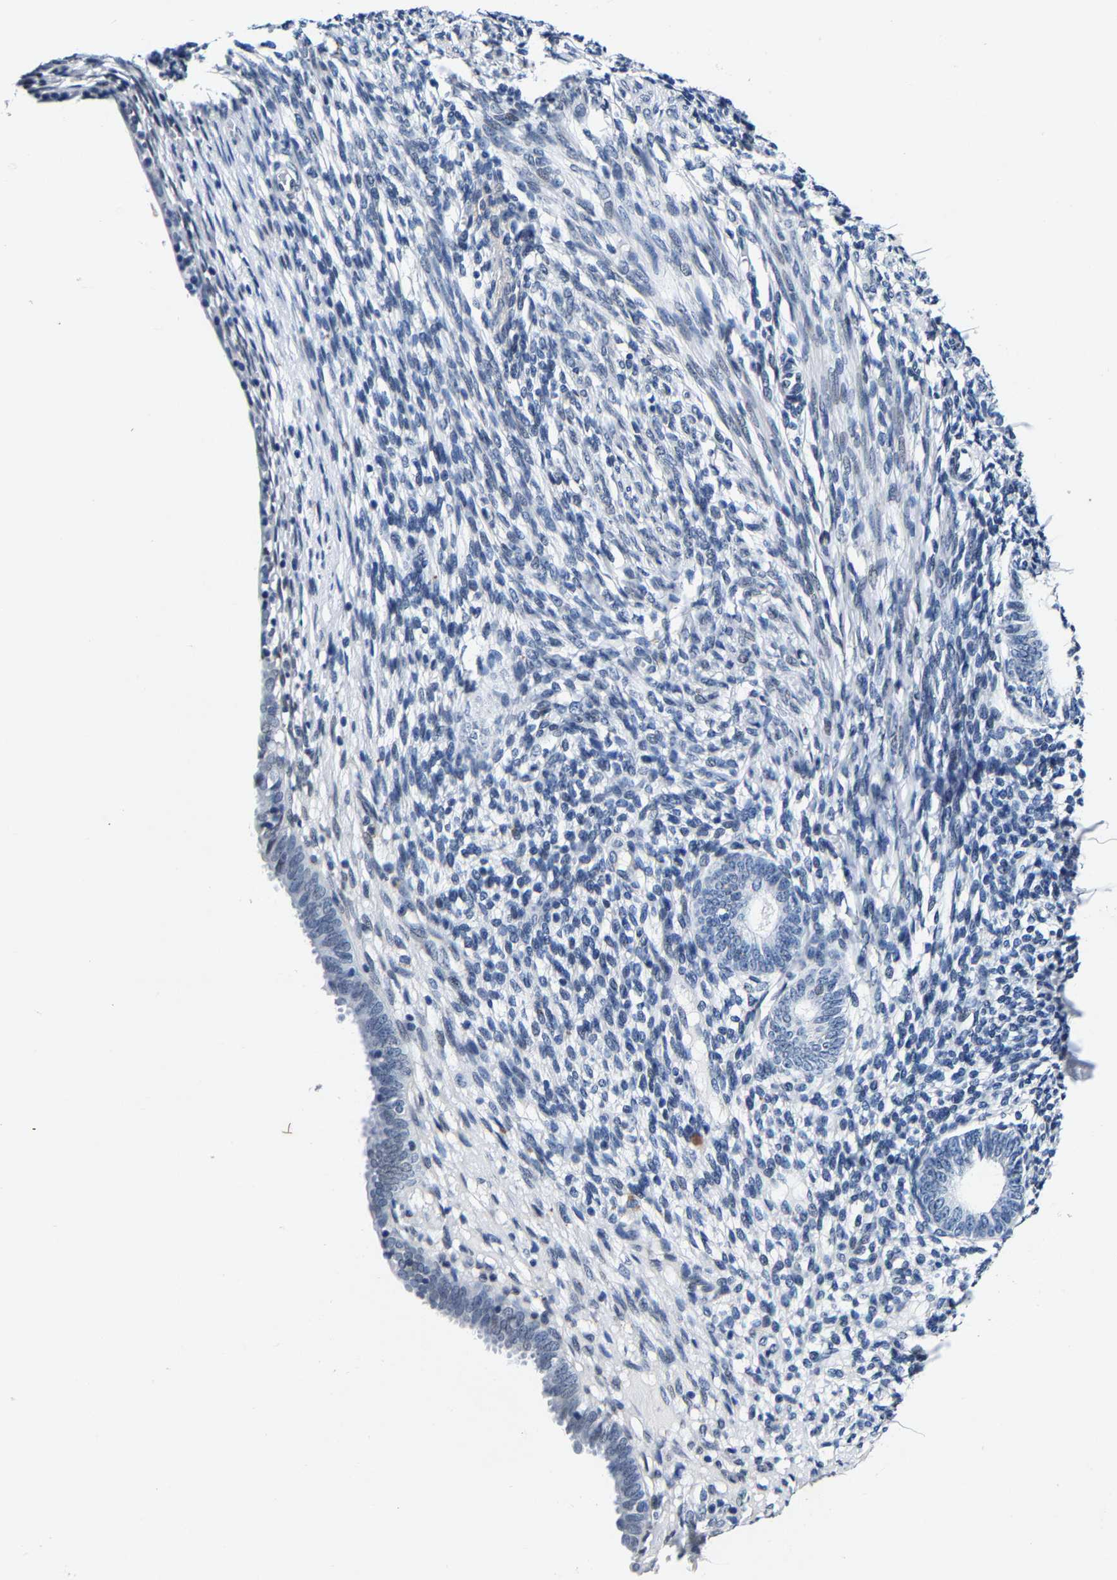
{"staining": {"intensity": "negative", "quantity": "none", "location": "none"}, "tissue": "endometrium", "cell_type": "Cells in endometrial stroma", "image_type": "normal", "snomed": [{"axis": "morphology", "description": "Normal tissue, NOS"}, {"axis": "morphology", "description": "Adenocarcinoma, NOS"}, {"axis": "topography", "description": "Endometrium"}], "caption": "High magnification brightfield microscopy of benign endometrium stained with DAB (3,3'-diaminobenzidine) (brown) and counterstained with hematoxylin (blue): cells in endometrial stroma show no significant positivity. The staining is performed using DAB (3,3'-diaminobenzidine) brown chromogen with nuclei counter-stained in using hematoxylin.", "gene": "UBN2", "patient": {"sex": "female", "age": 57}}